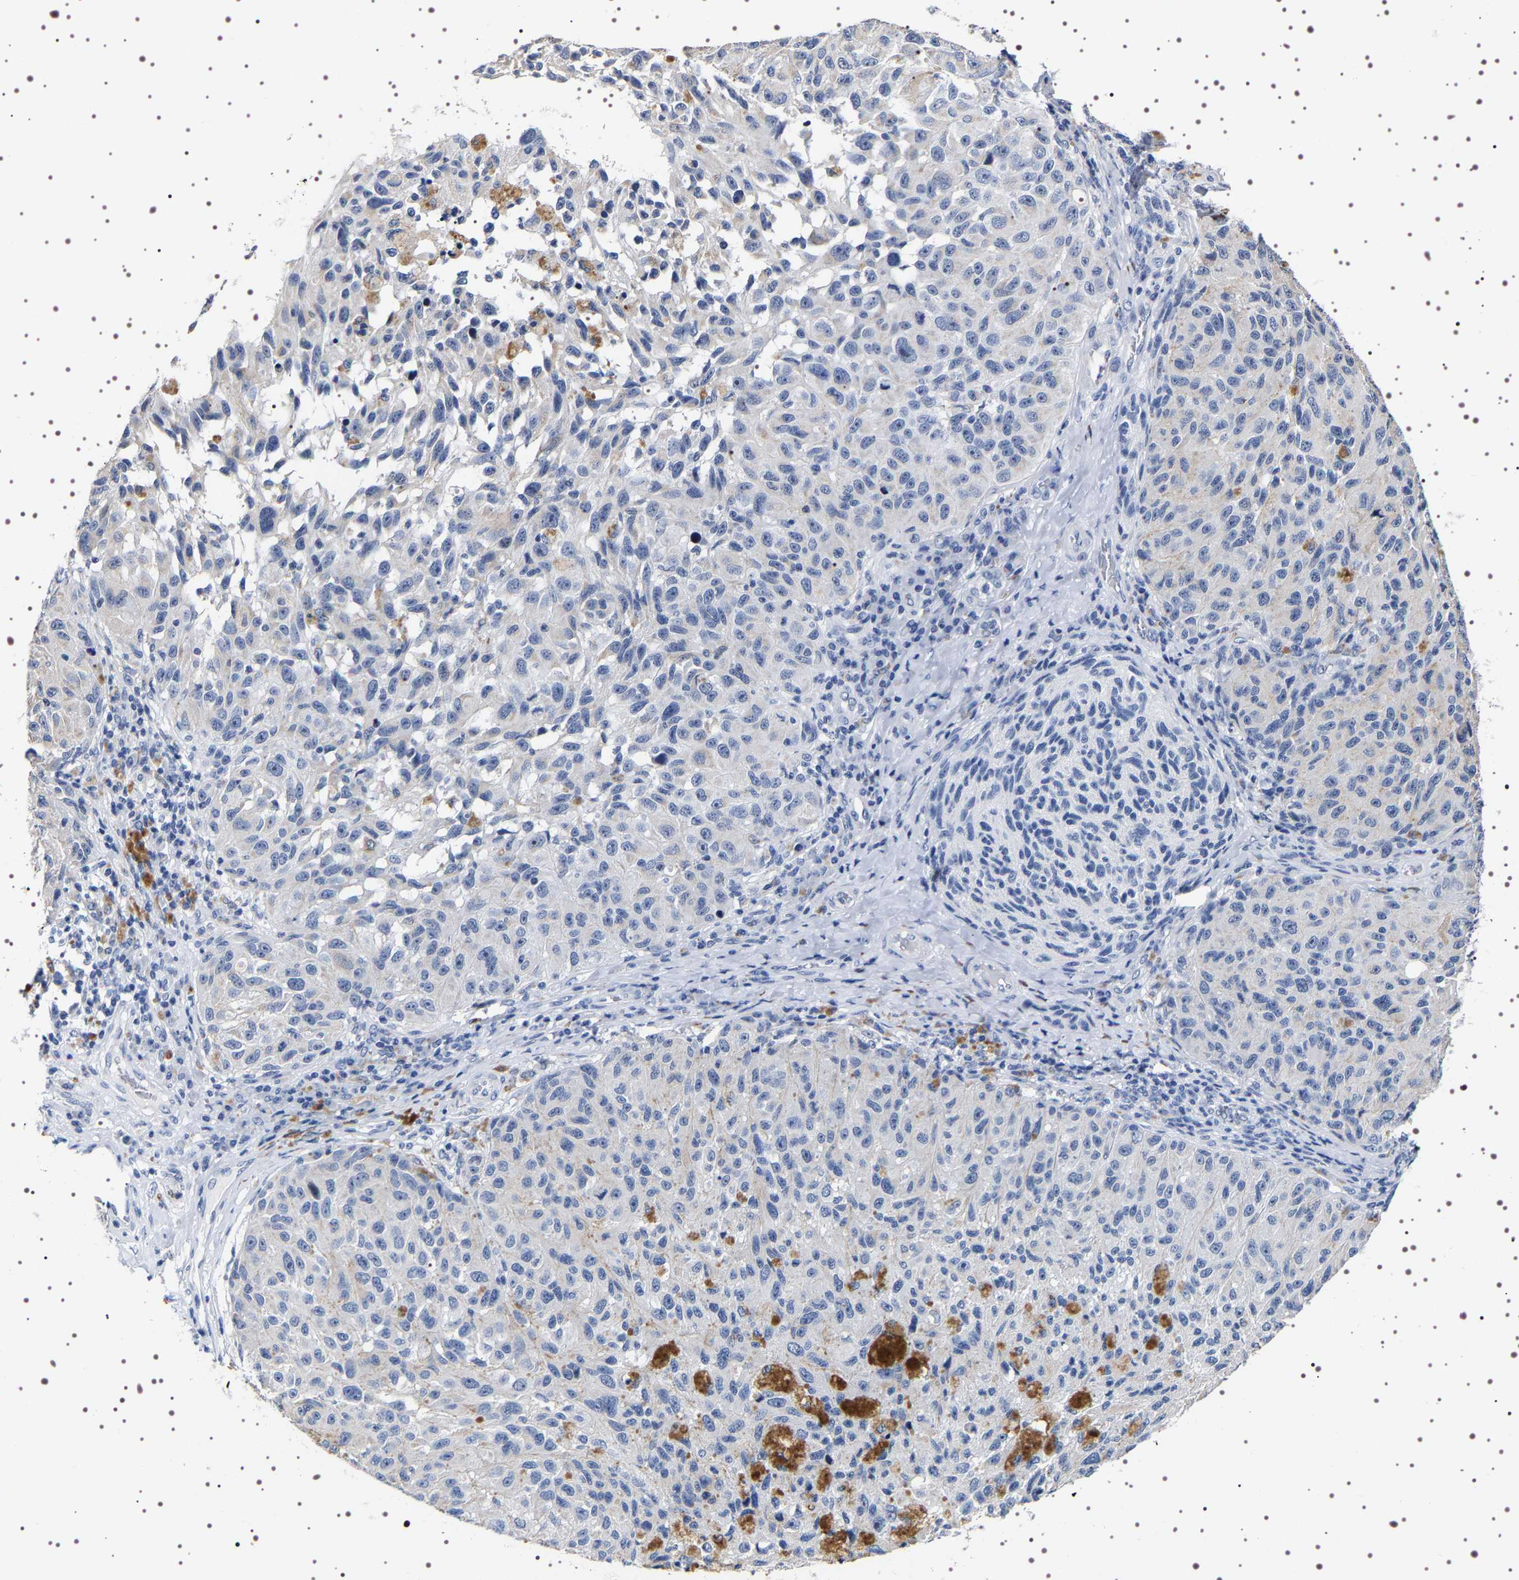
{"staining": {"intensity": "negative", "quantity": "none", "location": "none"}, "tissue": "melanoma", "cell_type": "Tumor cells", "image_type": "cancer", "snomed": [{"axis": "morphology", "description": "Malignant melanoma, NOS"}, {"axis": "topography", "description": "Skin"}], "caption": "Malignant melanoma was stained to show a protein in brown. There is no significant positivity in tumor cells.", "gene": "UBQLN3", "patient": {"sex": "female", "age": 73}}